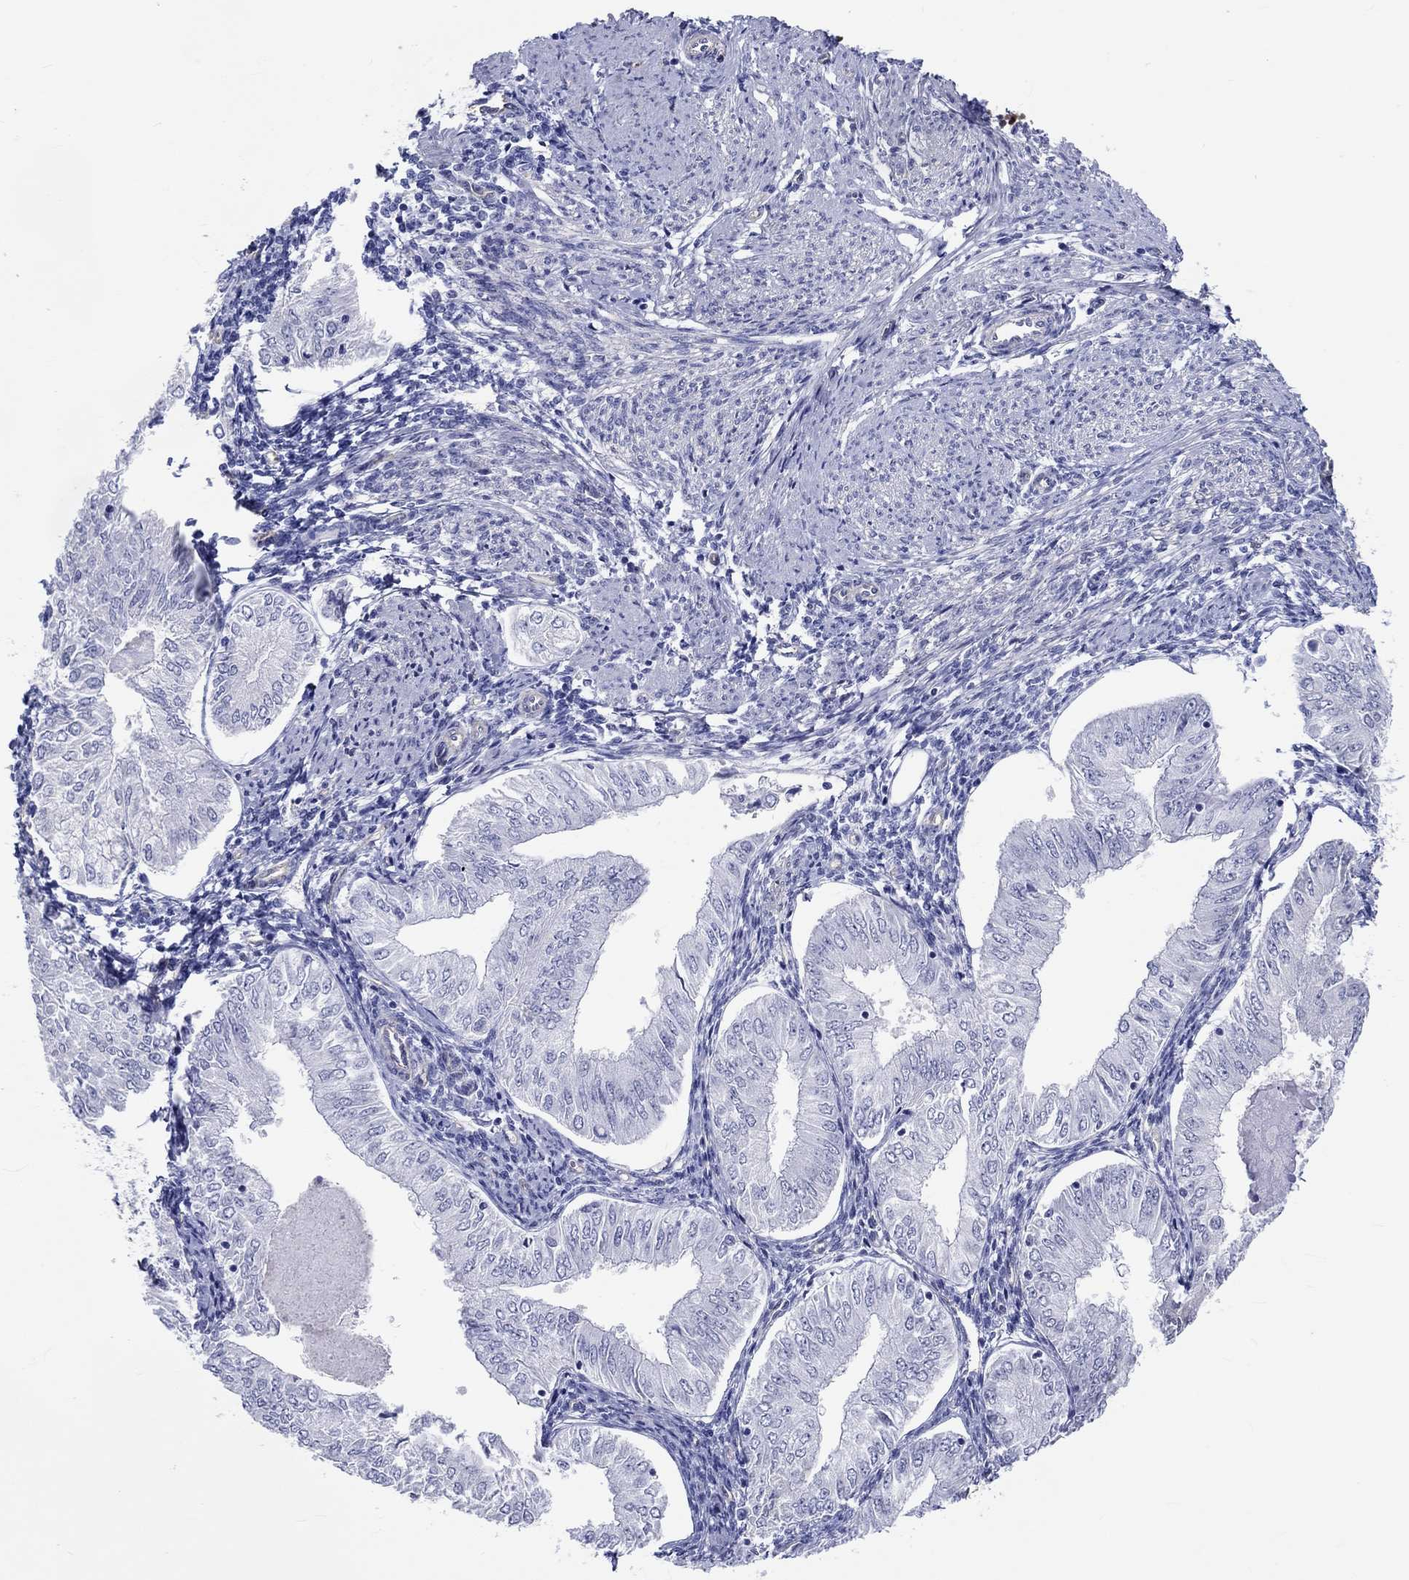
{"staining": {"intensity": "negative", "quantity": "none", "location": "none"}, "tissue": "endometrial cancer", "cell_type": "Tumor cells", "image_type": "cancer", "snomed": [{"axis": "morphology", "description": "Adenocarcinoma, NOS"}, {"axis": "topography", "description": "Endometrium"}], "caption": "Immunohistochemical staining of human endometrial adenocarcinoma reveals no significant positivity in tumor cells.", "gene": "CDY2B", "patient": {"sex": "female", "age": 53}}